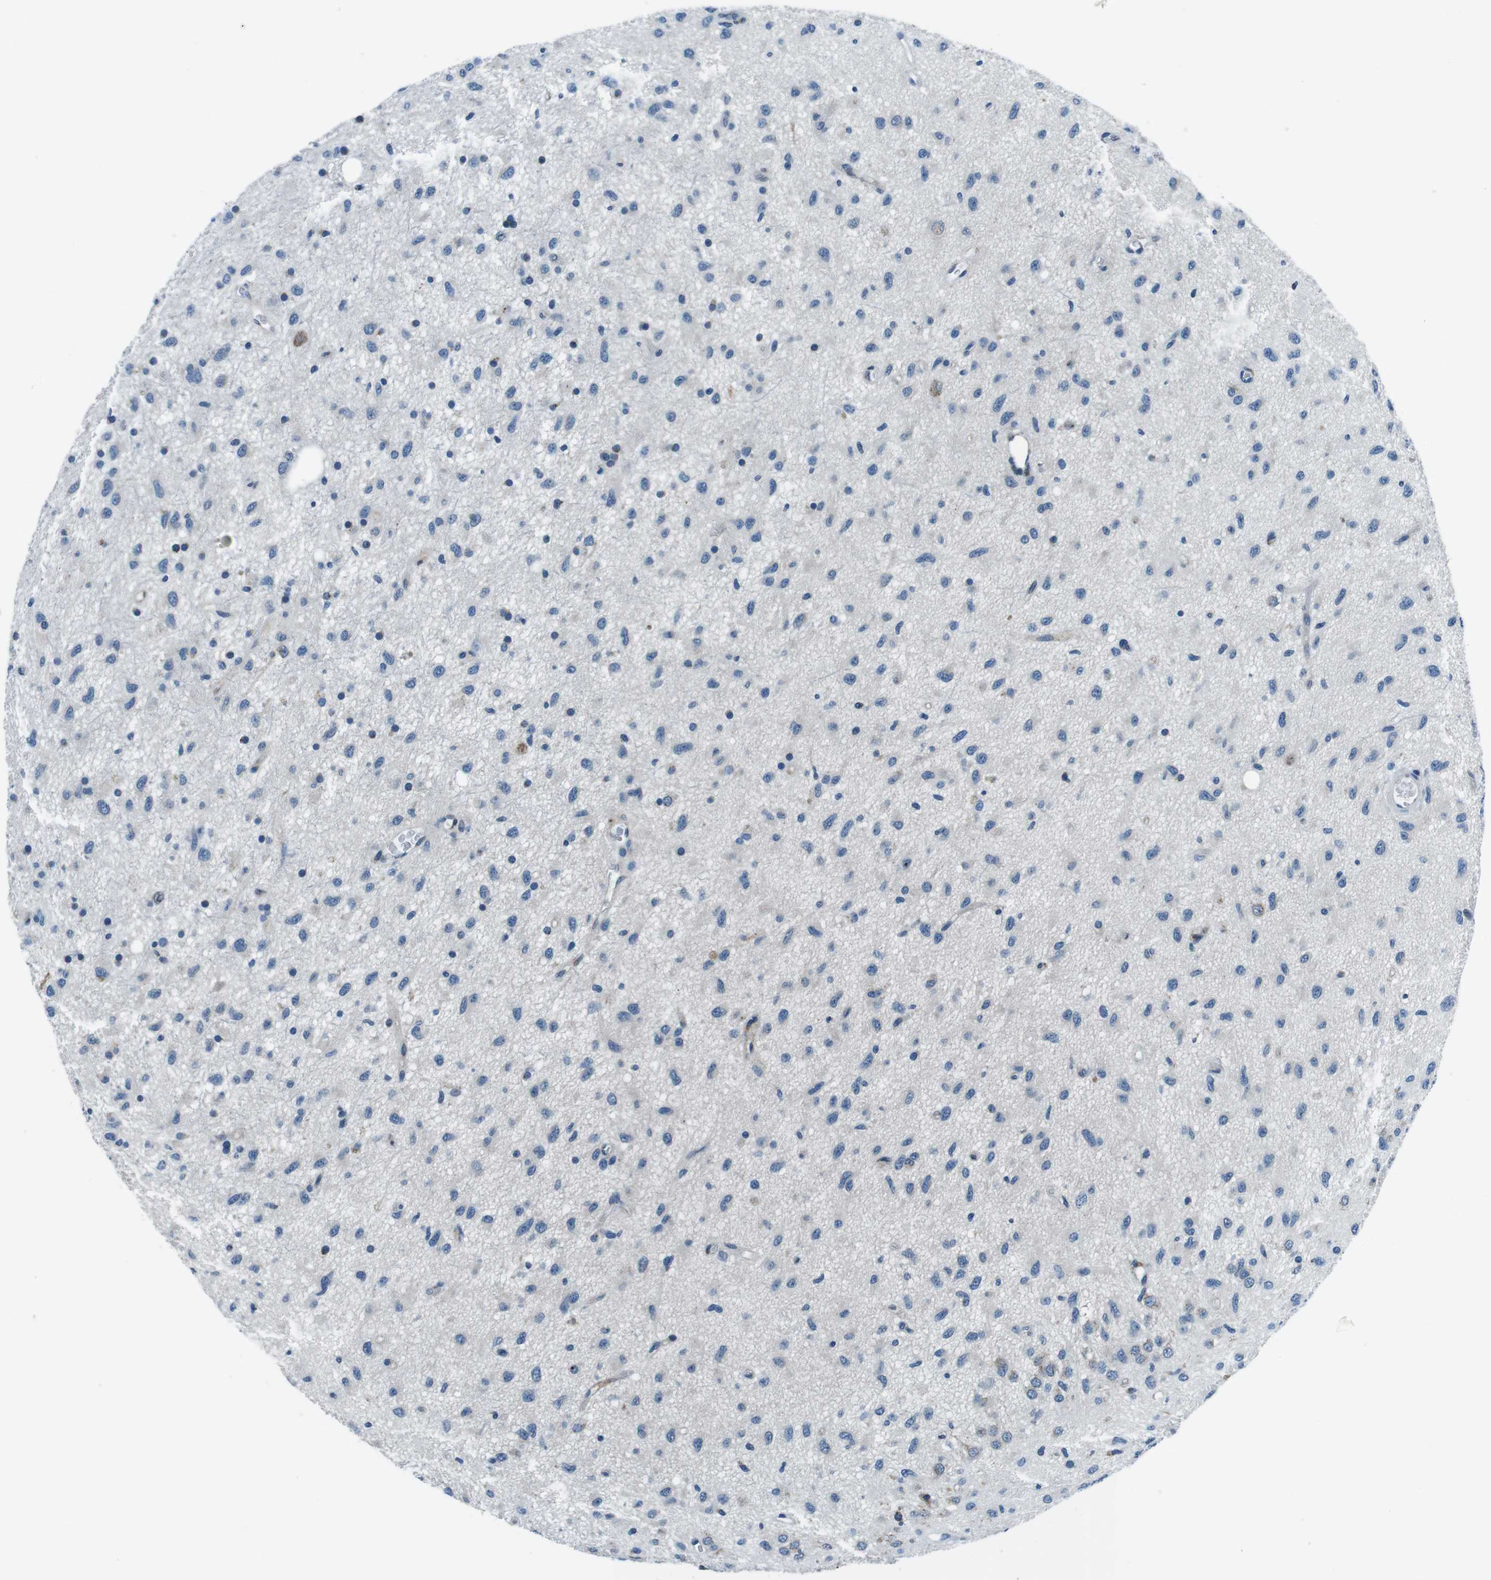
{"staining": {"intensity": "weak", "quantity": "<25%", "location": "cytoplasmic/membranous"}, "tissue": "glioma", "cell_type": "Tumor cells", "image_type": "cancer", "snomed": [{"axis": "morphology", "description": "Glioma, malignant, Low grade"}, {"axis": "topography", "description": "Brain"}], "caption": "Immunohistochemistry (IHC) of human glioma shows no staining in tumor cells. (DAB (3,3'-diaminobenzidine) immunohistochemistry (IHC) with hematoxylin counter stain).", "gene": "NUCB2", "patient": {"sex": "male", "age": 77}}